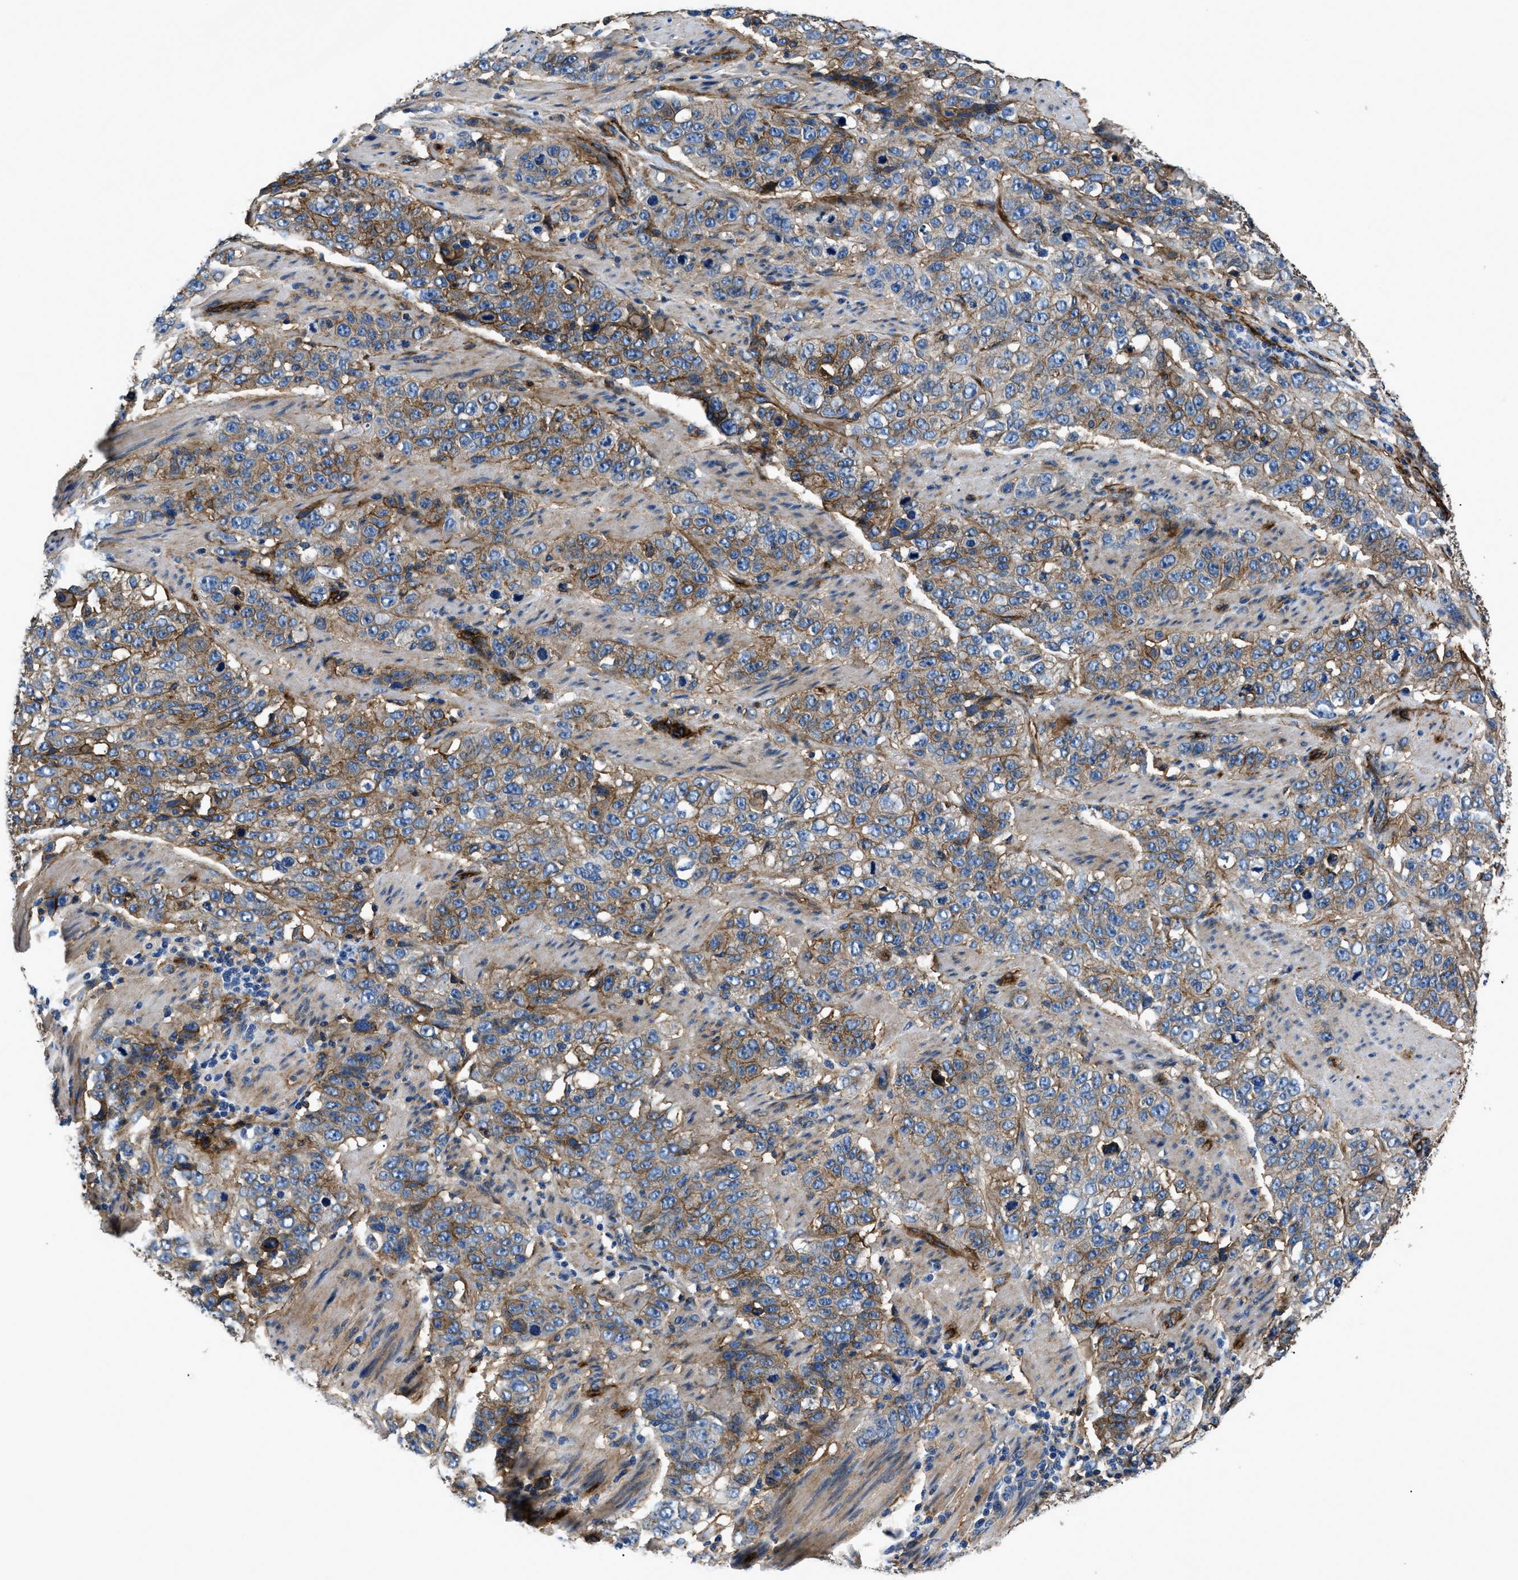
{"staining": {"intensity": "weak", "quantity": "<25%", "location": "cytoplasmic/membranous"}, "tissue": "stomach cancer", "cell_type": "Tumor cells", "image_type": "cancer", "snomed": [{"axis": "morphology", "description": "Adenocarcinoma, NOS"}, {"axis": "topography", "description": "Stomach"}], "caption": "Tumor cells are negative for brown protein staining in stomach cancer. Nuclei are stained in blue.", "gene": "CD276", "patient": {"sex": "male", "age": 48}}